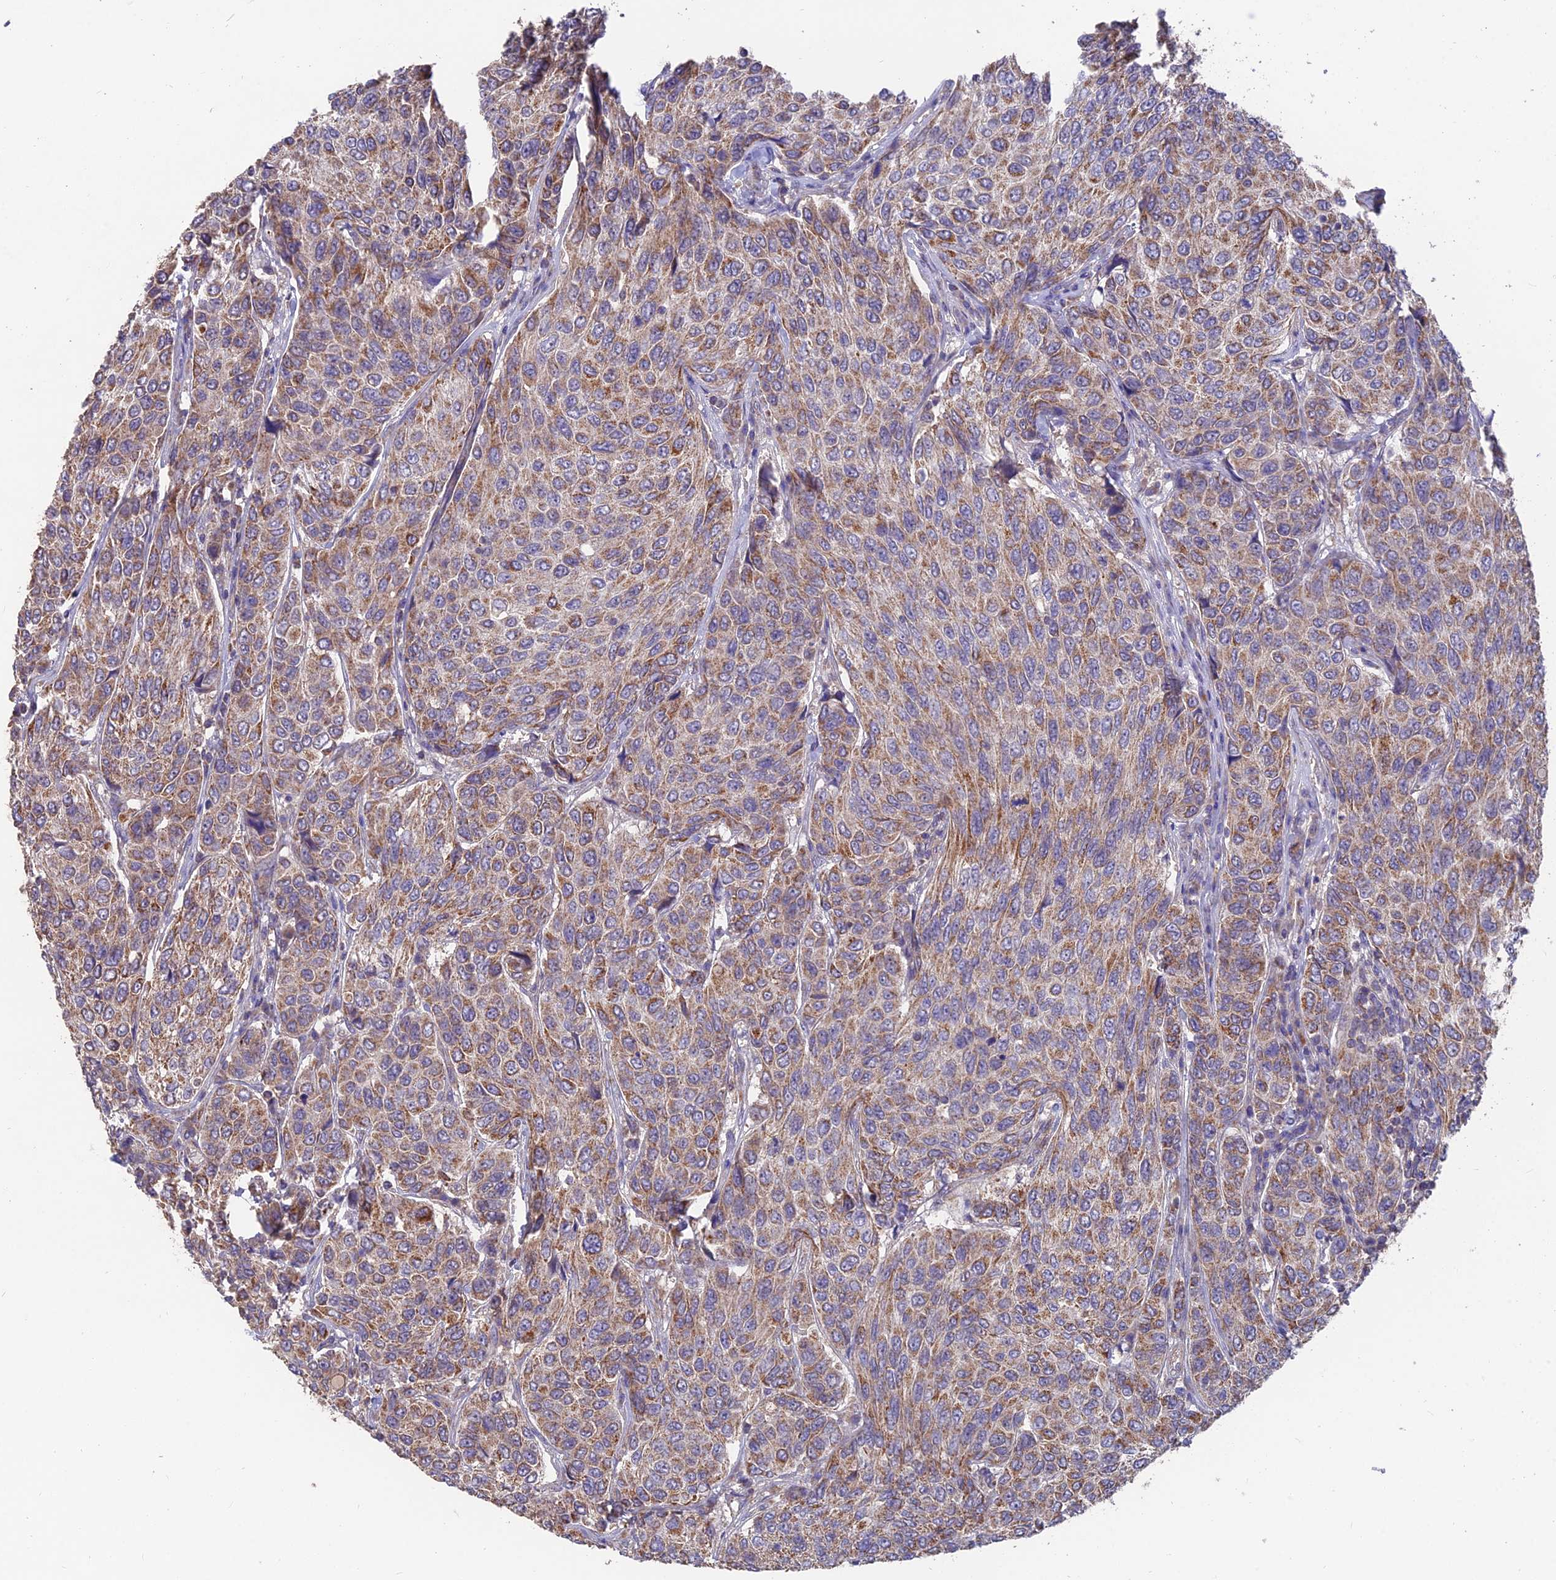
{"staining": {"intensity": "moderate", "quantity": ">75%", "location": "cytoplasmic/membranous"}, "tissue": "breast cancer", "cell_type": "Tumor cells", "image_type": "cancer", "snomed": [{"axis": "morphology", "description": "Duct carcinoma"}, {"axis": "topography", "description": "Breast"}], "caption": "IHC image of human breast intraductal carcinoma stained for a protein (brown), which displays medium levels of moderate cytoplasmic/membranous expression in approximately >75% of tumor cells.", "gene": "IFT22", "patient": {"sex": "female", "age": 55}}